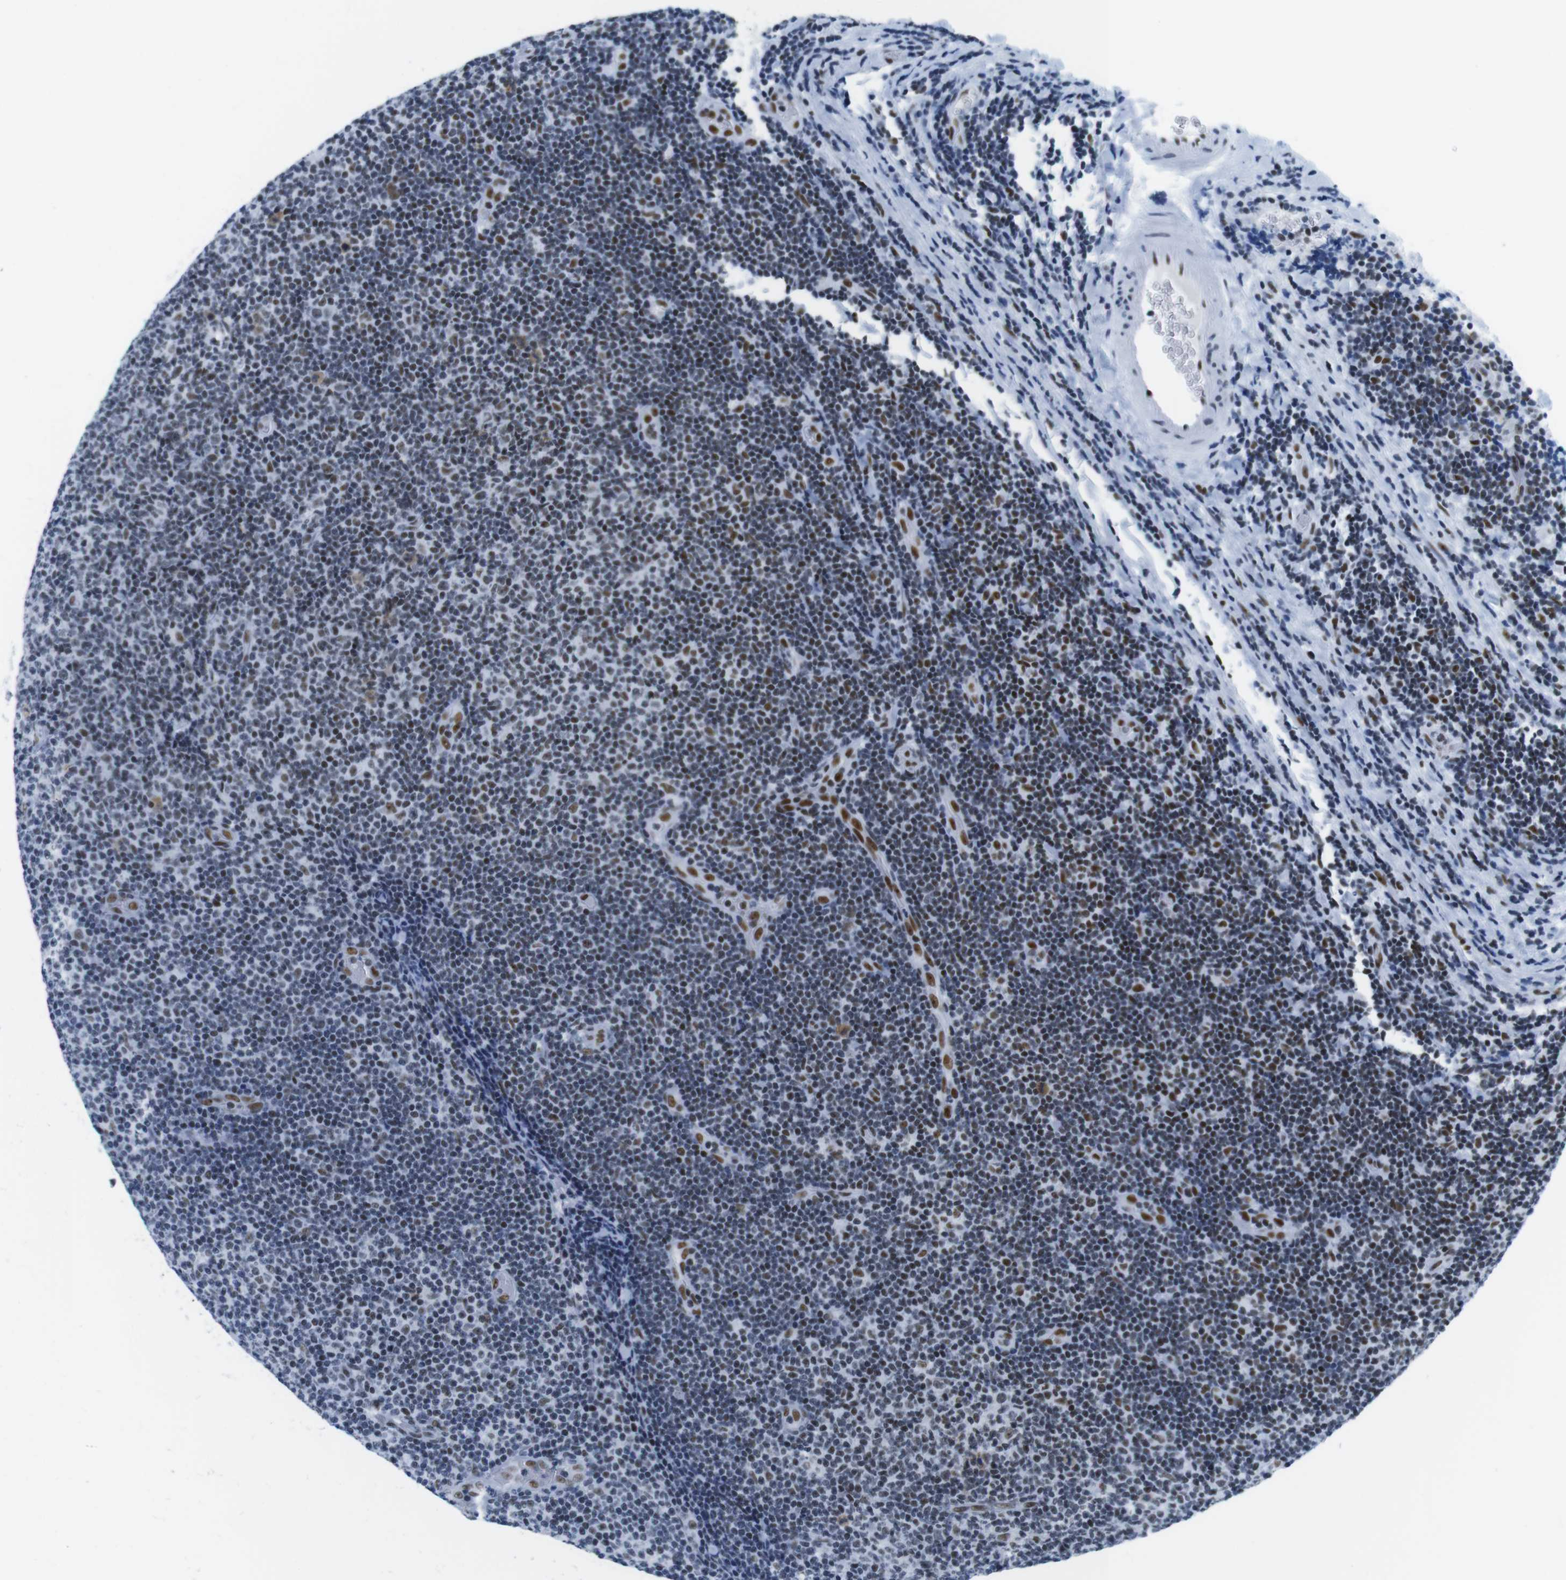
{"staining": {"intensity": "weak", "quantity": "25%-75%", "location": "nuclear"}, "tissue": "lymphoma", "cell_type": "Tumor cells", "image_type": "cancer", "snomed": [{"axis": "morphology", "description": "Malignant lymphoma, non-Hodgkin's type, Low grade"}, {"axis": "topography", "description": "Lymph node"}], "caption": "IHC (DAB) staining of human lymphoma exhibits weak nuclear protein staining in about 25%-75% of tumor cells.", "gene": "IFI16", "patient": {"sex": "male", "age": 83}}